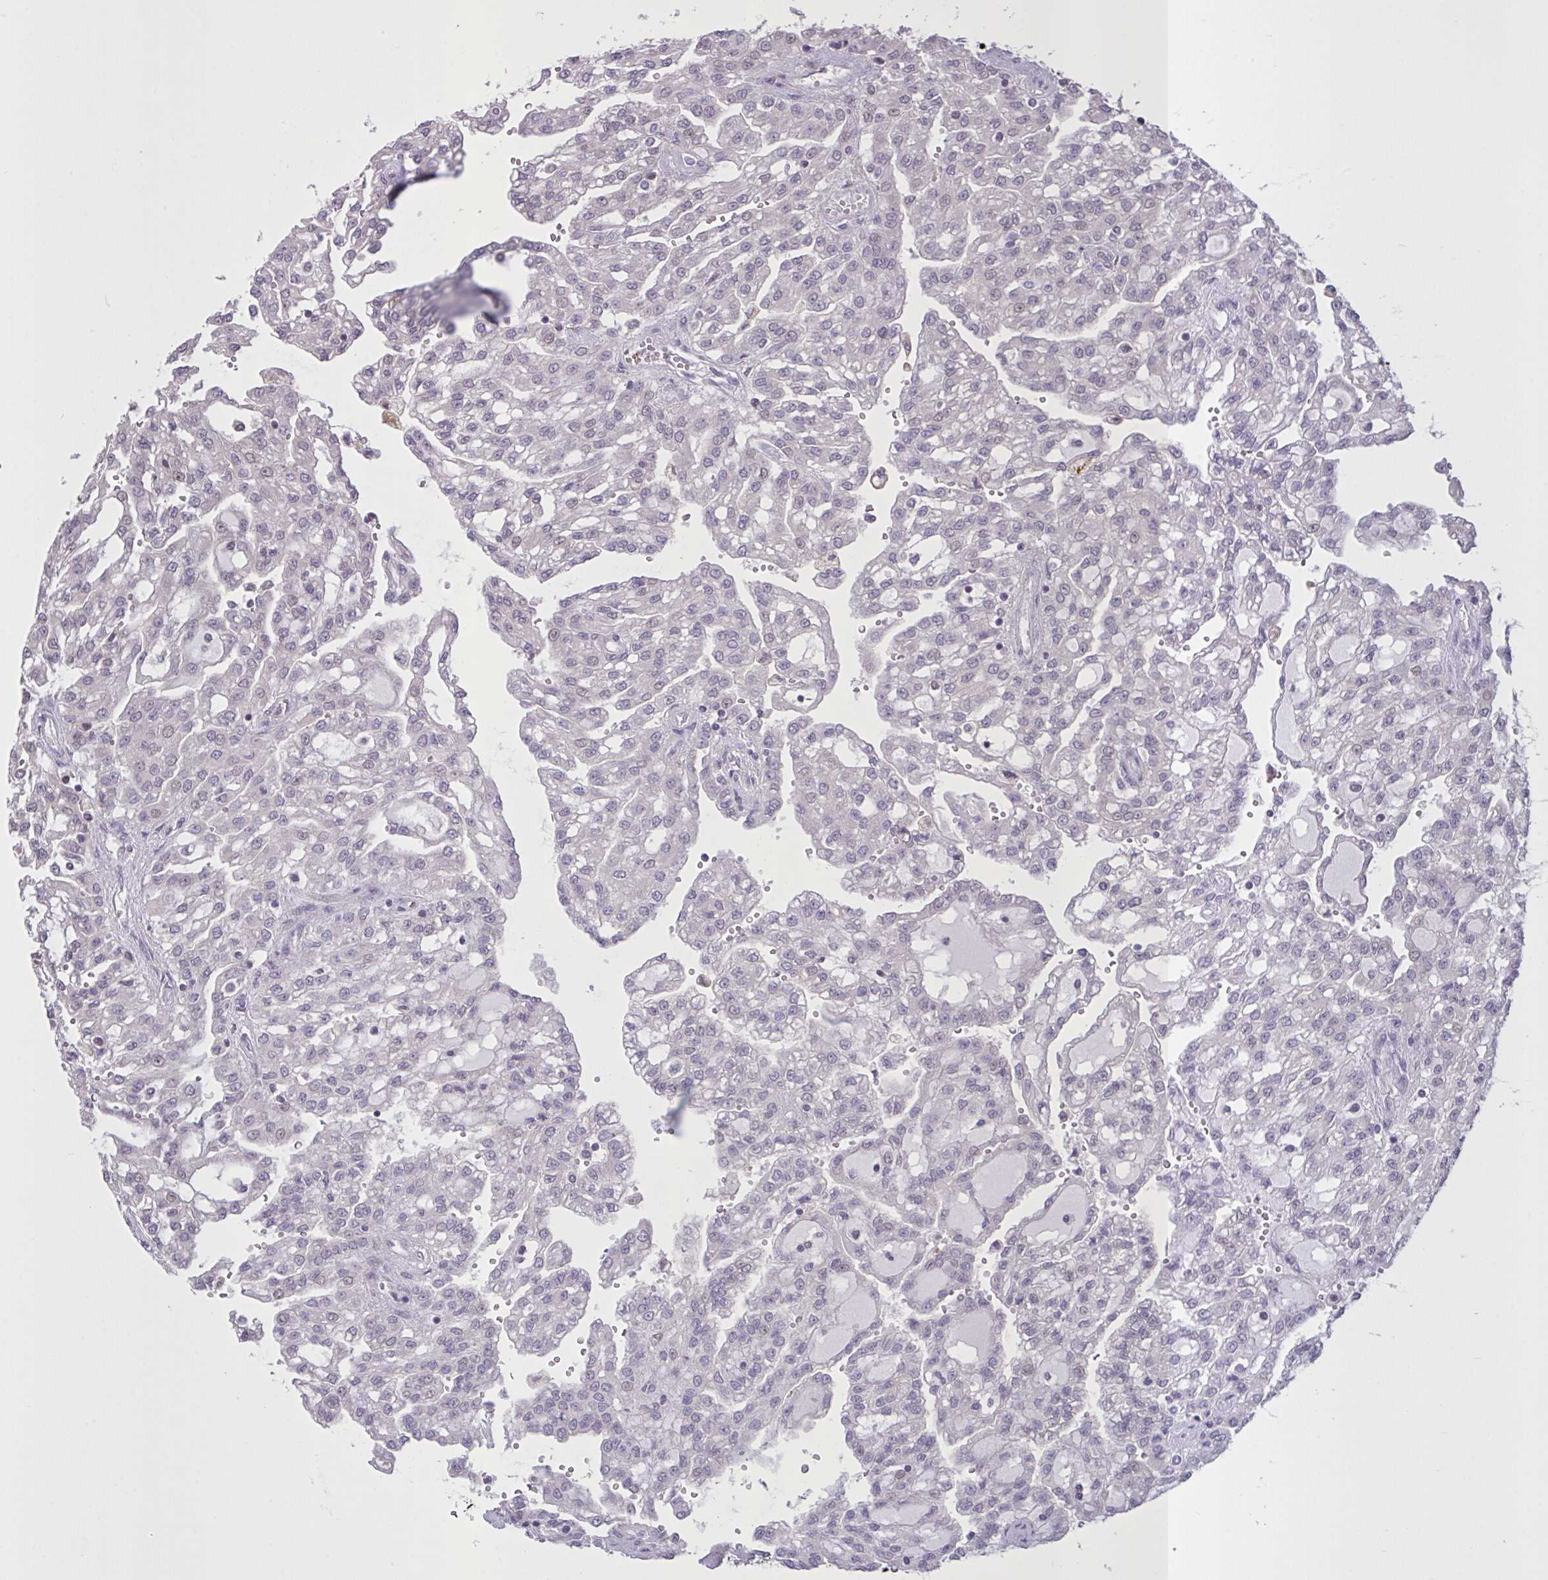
{"staining": {"intensity": "negative", "quantity": "none", "location": "none"}, "tissue": "renal cancer", "cell_type": "Tumor cells", "image_type": "cancer", "snomed": [{"axis": "morphology", "description": "Adenocarcinoma, NOS"}, {"axis": "topography", "description": "Kidney"}], "caption": "Tumor cells are negative for brown protein staining in renal cancer (adenocarcinoma).", "gene": "MRGPRX2", "patient": {"sex": "male", "age": 63}}